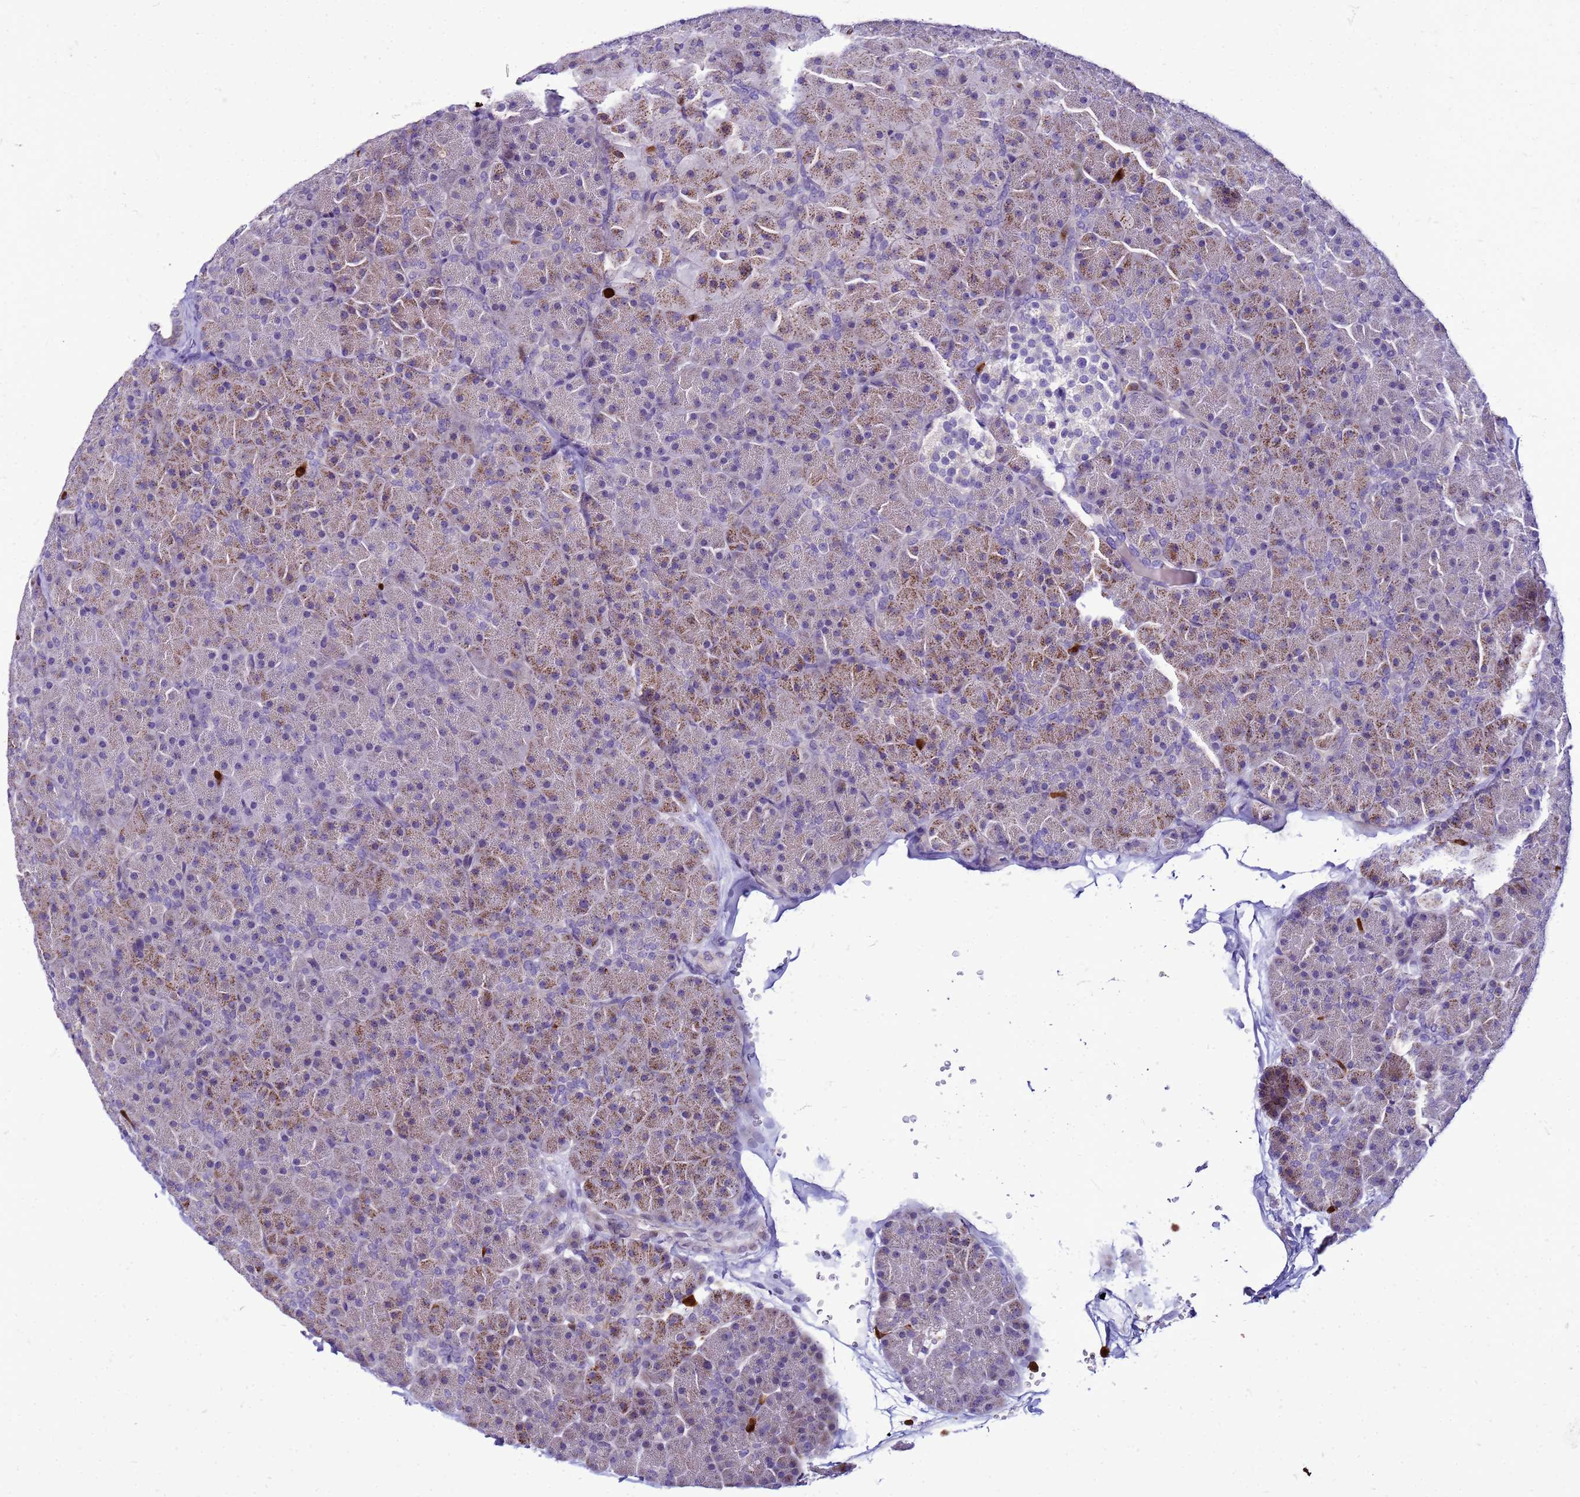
{"staining": {"intensity": "moderate", "quantity": "<25%", "location": "cytoplasmic/membranous"}, "tissue": "pancreas", "cell_type": "Exocrine glandular cells", "image_type": "normal", "snomed": [{"axis": "morphology", "description": "Normal tissue, NOS"}, {"axis": "topography", "description": "Pancreas"}], "caption": "A brown stain labels moderate cytoplasmic/membranous positivity of a protein in exocrine glandular cells of normal human pancreas. The staining is performed using DAB brown chromogen to label protein expression. The nuclei are counter-stained blue using hematoxylin.", "gene": "VPS4B", "patient": {"sex": "male", "age": 36}}